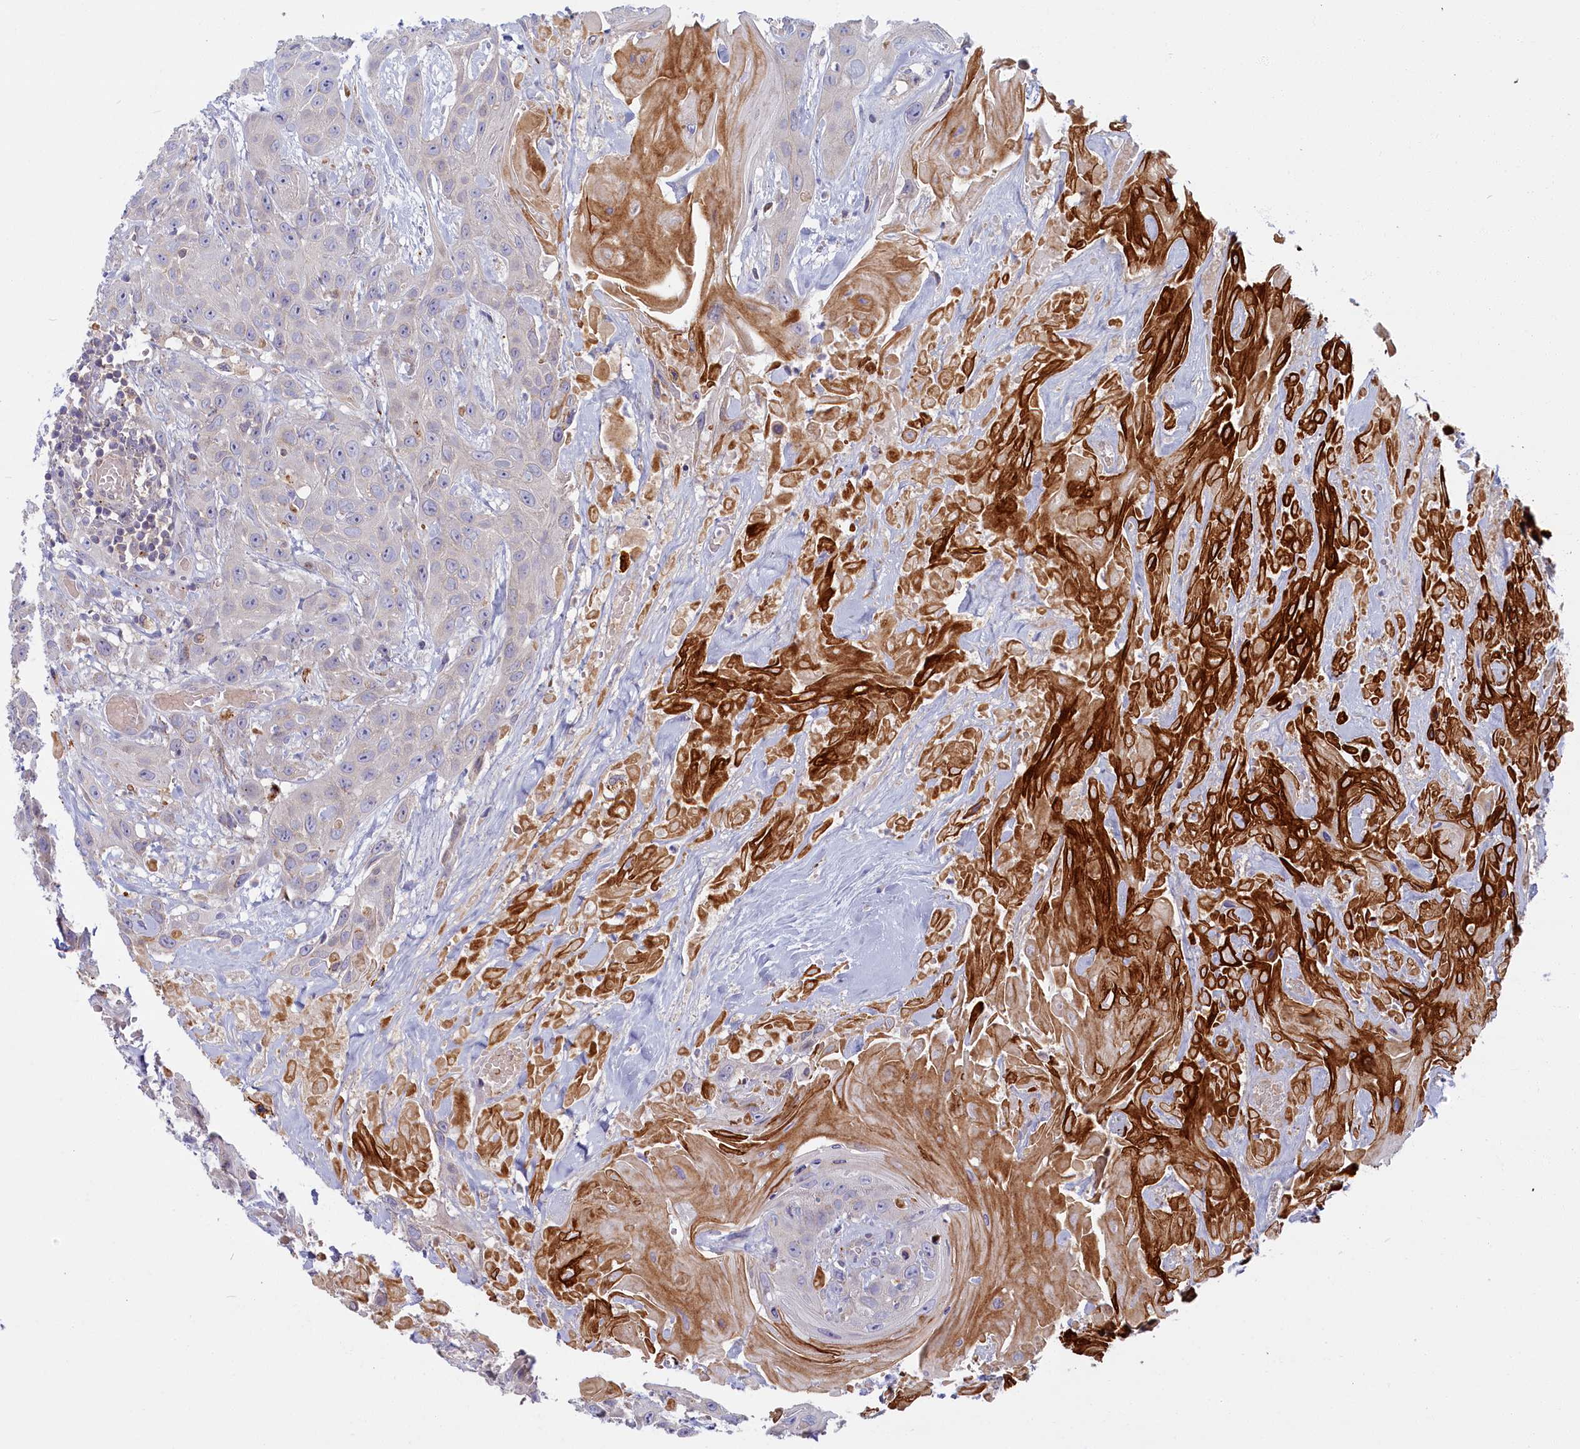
{"staining": {"intensity": "negative", "quantity": "none", "location": "none"}, "tissue": "head and neck cancer", "cell_type": "Tumor cells", "image_type": "cancer", "snomed": [{"axis": "morphology", "description": "Squamous cell carcinoma, NOS"}, {"axis": "topography", "description": "Head-Neck"}], "caption": "Tumor cells are negative for protein expression in human head and neck cancer (squamous cell carcinoma).", "gene": "FCSK", "patient": {"sex": "male", "age": 81}}